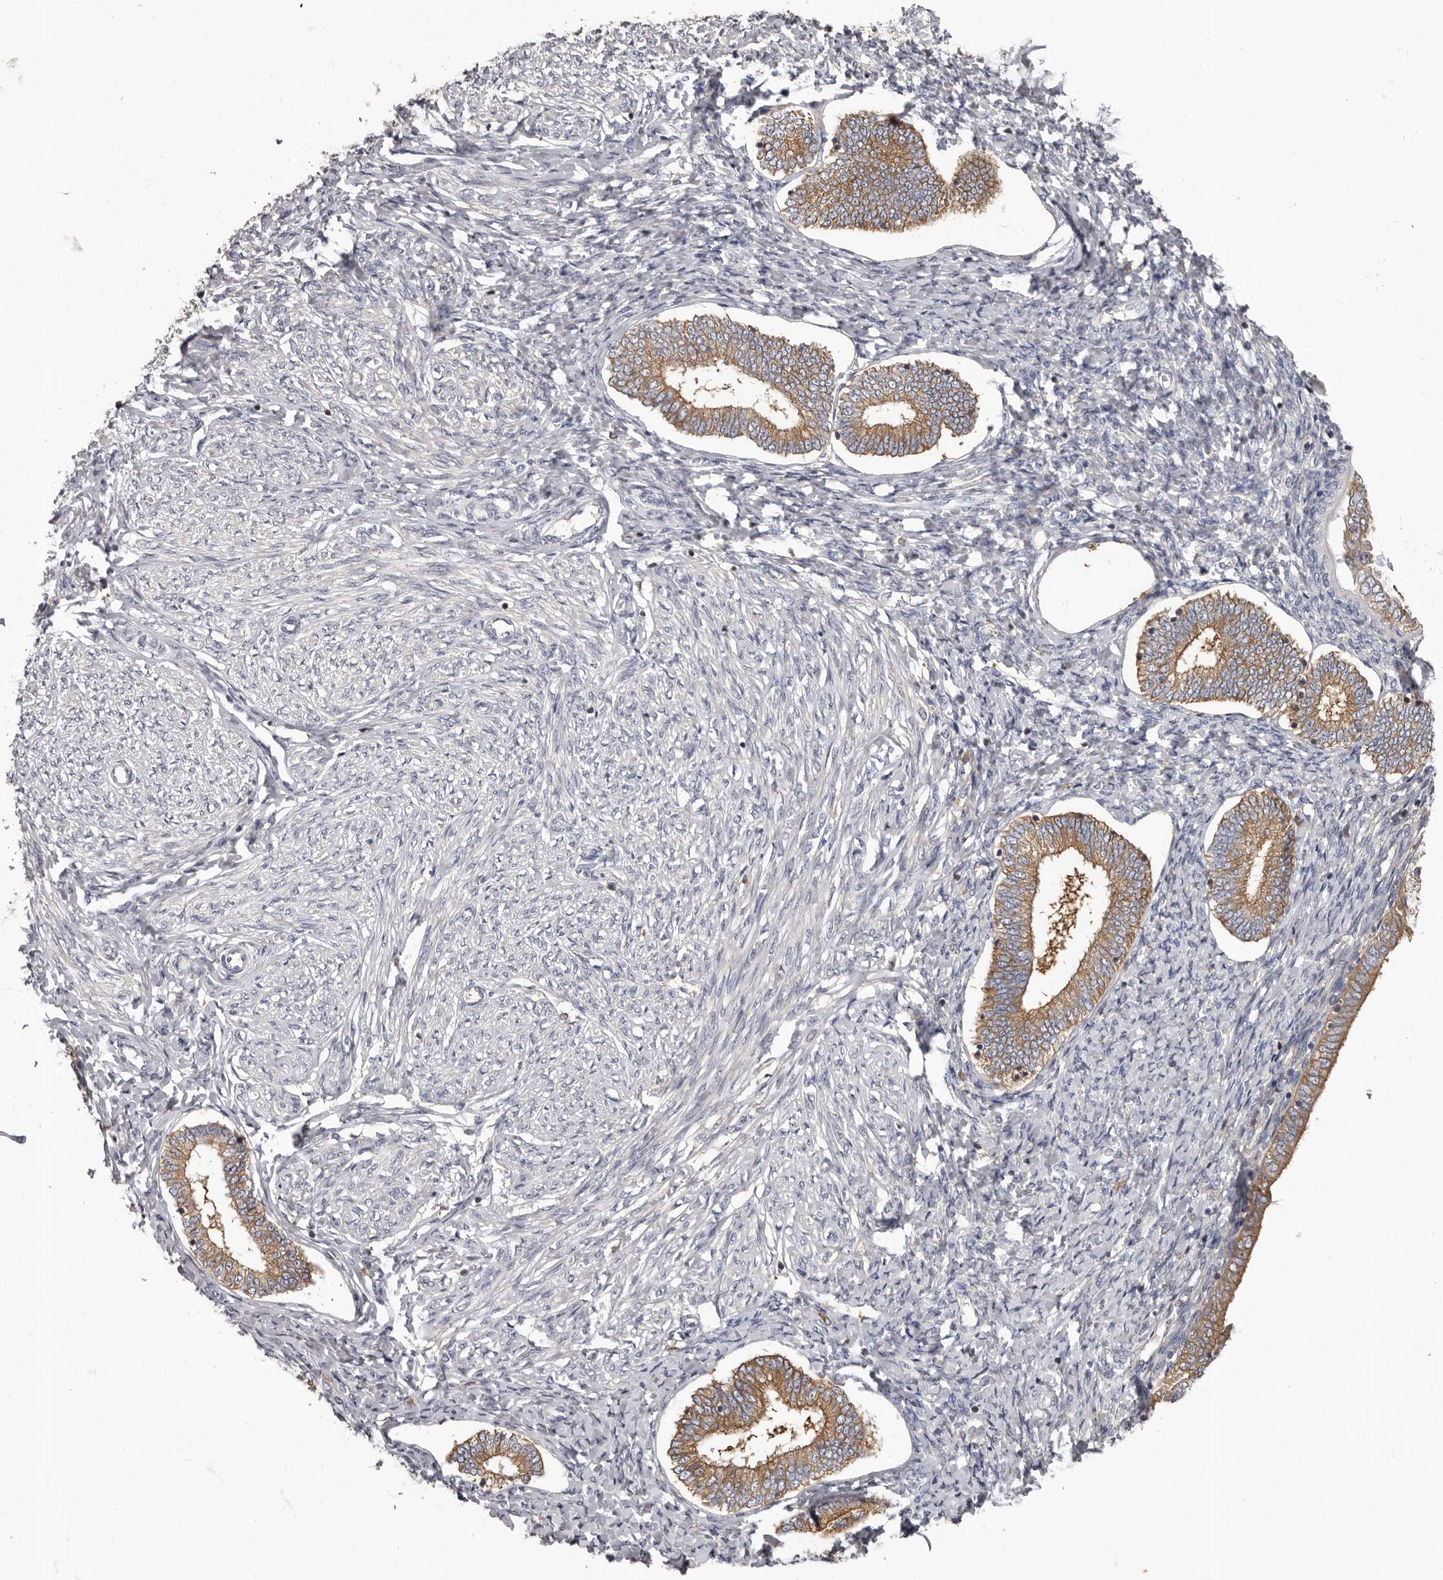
{"staining": {"intensity": "negative", "quantity": "none", "location": "none"}, "tissue": "endometrium", "cell_type": "Cells in endometrial stroma", "image_type": "normal", "snomed": [{"axis": "morphology", "description": "Normal tissue, NOS"}, {"axis": "topography", "description": "Endometrium"}], "caption": "Image shows no significant protein staining in cells in endometrial stroma of unremarkable endometrium. (IHC, brightfield microscopy, high magnification).", "gene": "APEH", "patient": {"sex": "female", "age": 72}}